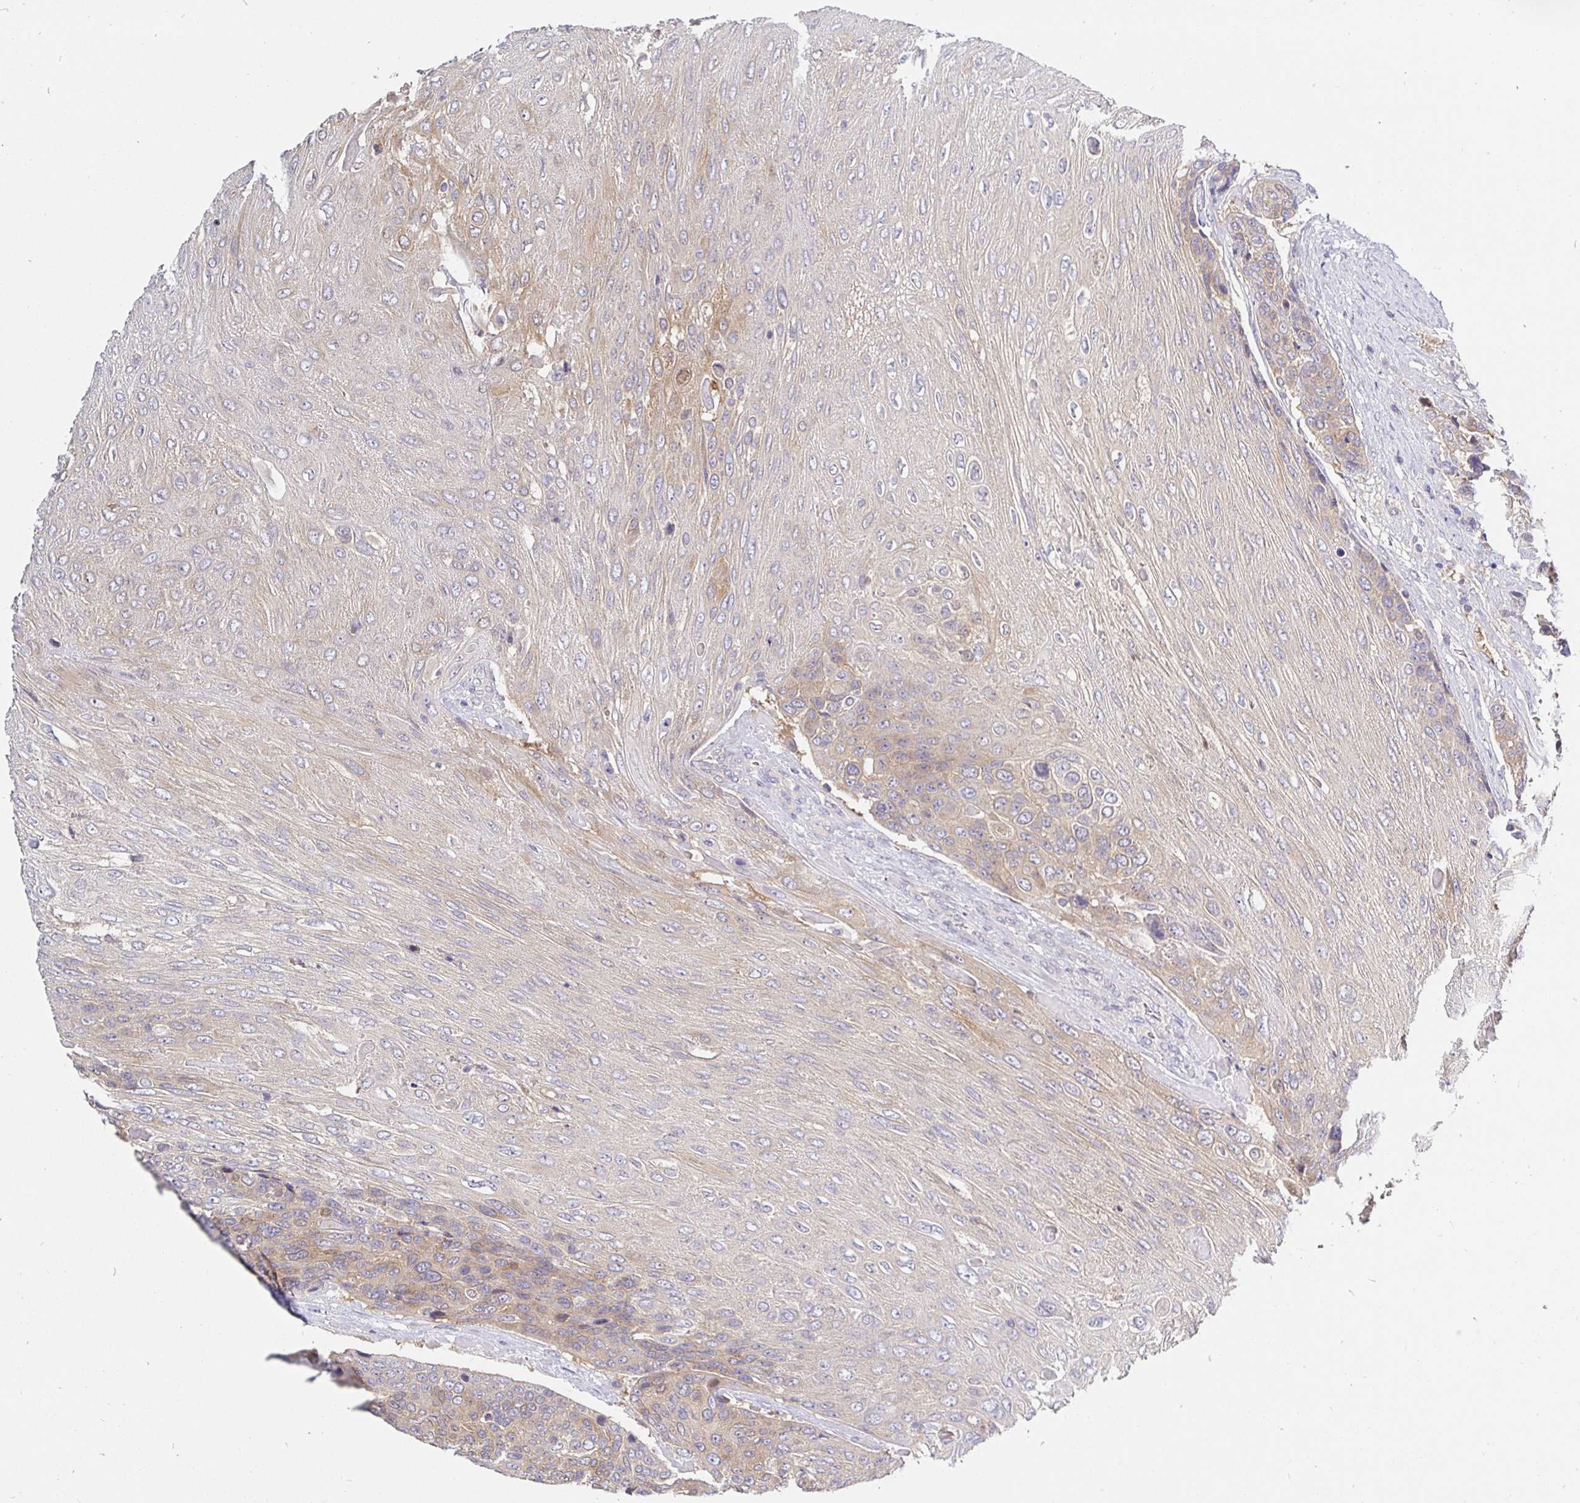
{"staining": {"intensity": "weak", "quantity": "25%-75%", "location": "cytoplasmic/membranous"}, "tissue": "urothelial cancer", "cell_type": "Tumor cells", "image_type": "cancer", "snomed": [{"axis": "morphology", "description": "Urothelial carcinoma, High grade"}, {"axis": "topography", "description": "Urinary bladder"}], "caption": "Urothelial carcinoma (high-grade) tissue exhibits weak cytoplasmic/membranous staining in about 25%-75% of tumor cells", "gene": "KIF21A", "patient": {"sex": "female", "age": 70}}